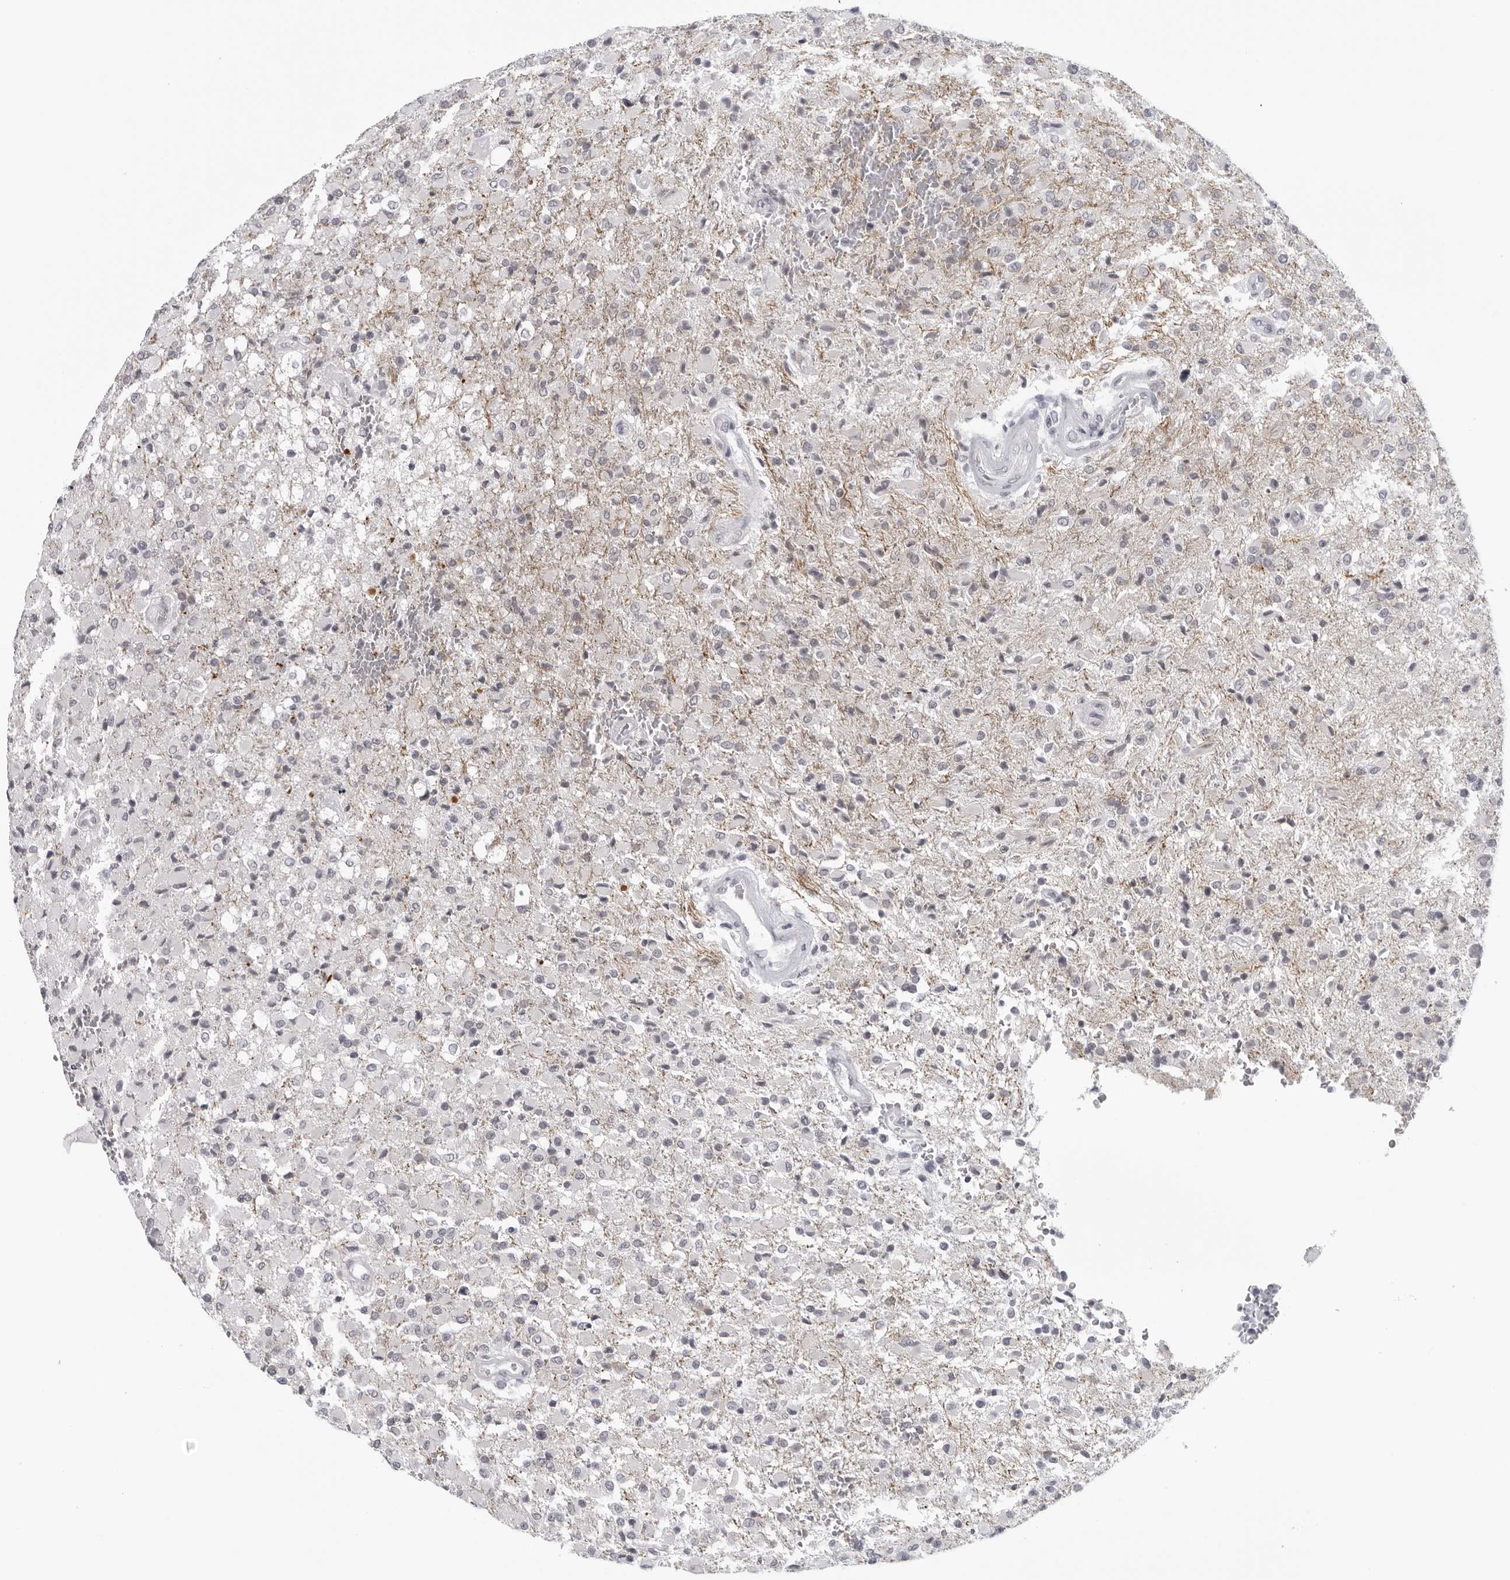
{"staining": {"intensity": "negative", "quantity": "none", "location": "none"}, "tissue": "glioma", "cell_type": "Tumor cells", "image_type": "cancer", "snomed": [{"axis": "morphology", "description": "Glioma, malignant, High grade"}, {"axis": "topography", "description": "Brain"}], "caption": "Malignant glioma (high-grade) was stained to show a protein in brown. There is no significant expression in tumor cells.", "gene": "OPLAH", "patient": {"sex": "male", "age": 71}}